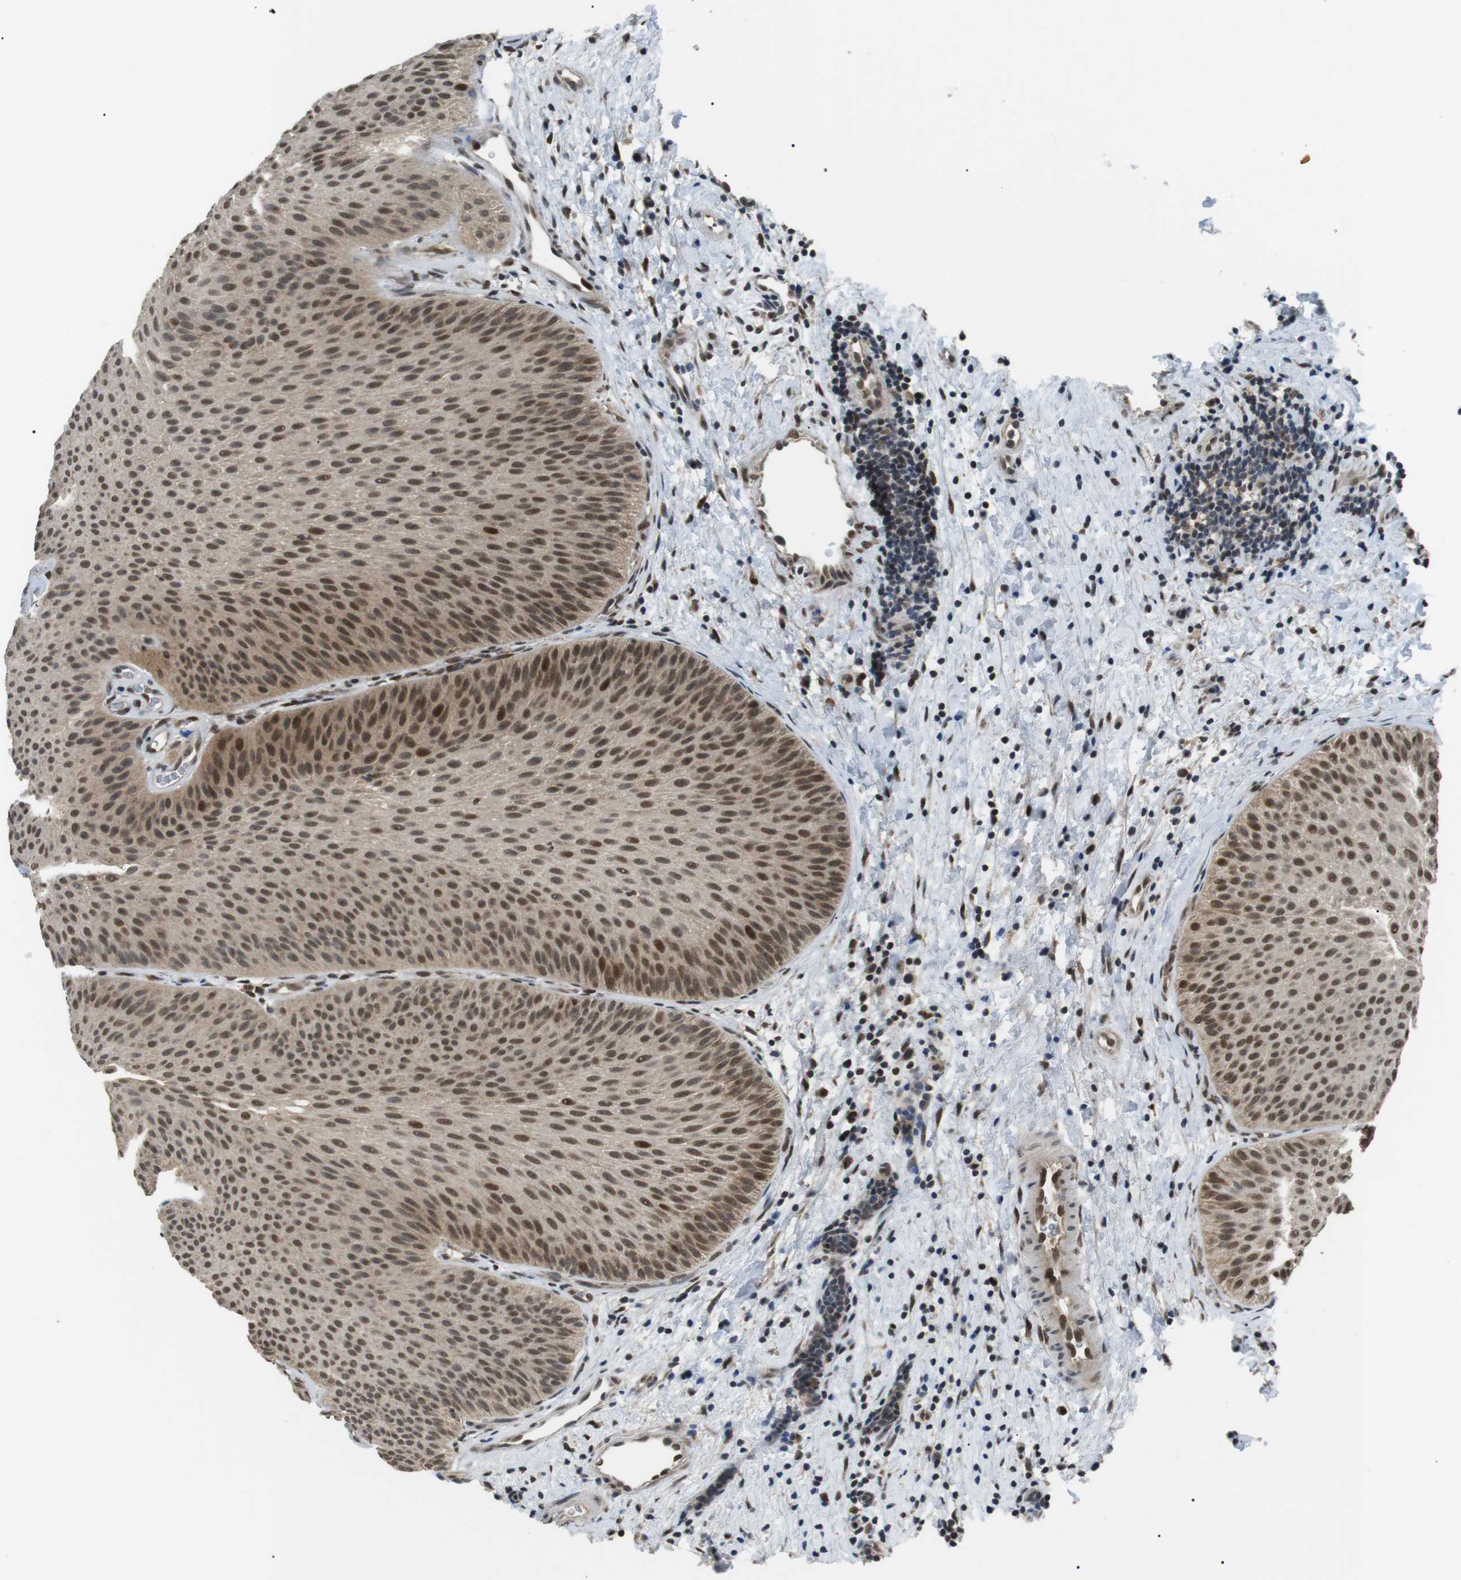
{"staining": {"intensity": "moderate", "quantity": ">75%", "location": "nuclear"}, "tissue": "urothelial cancer", "cell_type": "Tumor cells", "image_type": "cancer", "snomed": [{"axis": "morphology", "description": "Urothelial carcinoma, Low grade"}, {"axis": "topography", "description": "Urinary bladder"}], "caption": "A brown stain highlights moderate nuclear staining of a protein in human low-grade urothelial carcinoma tumor cells.", "gene": "ORAI3", "patient": {"sex": "female", "age": 60}}